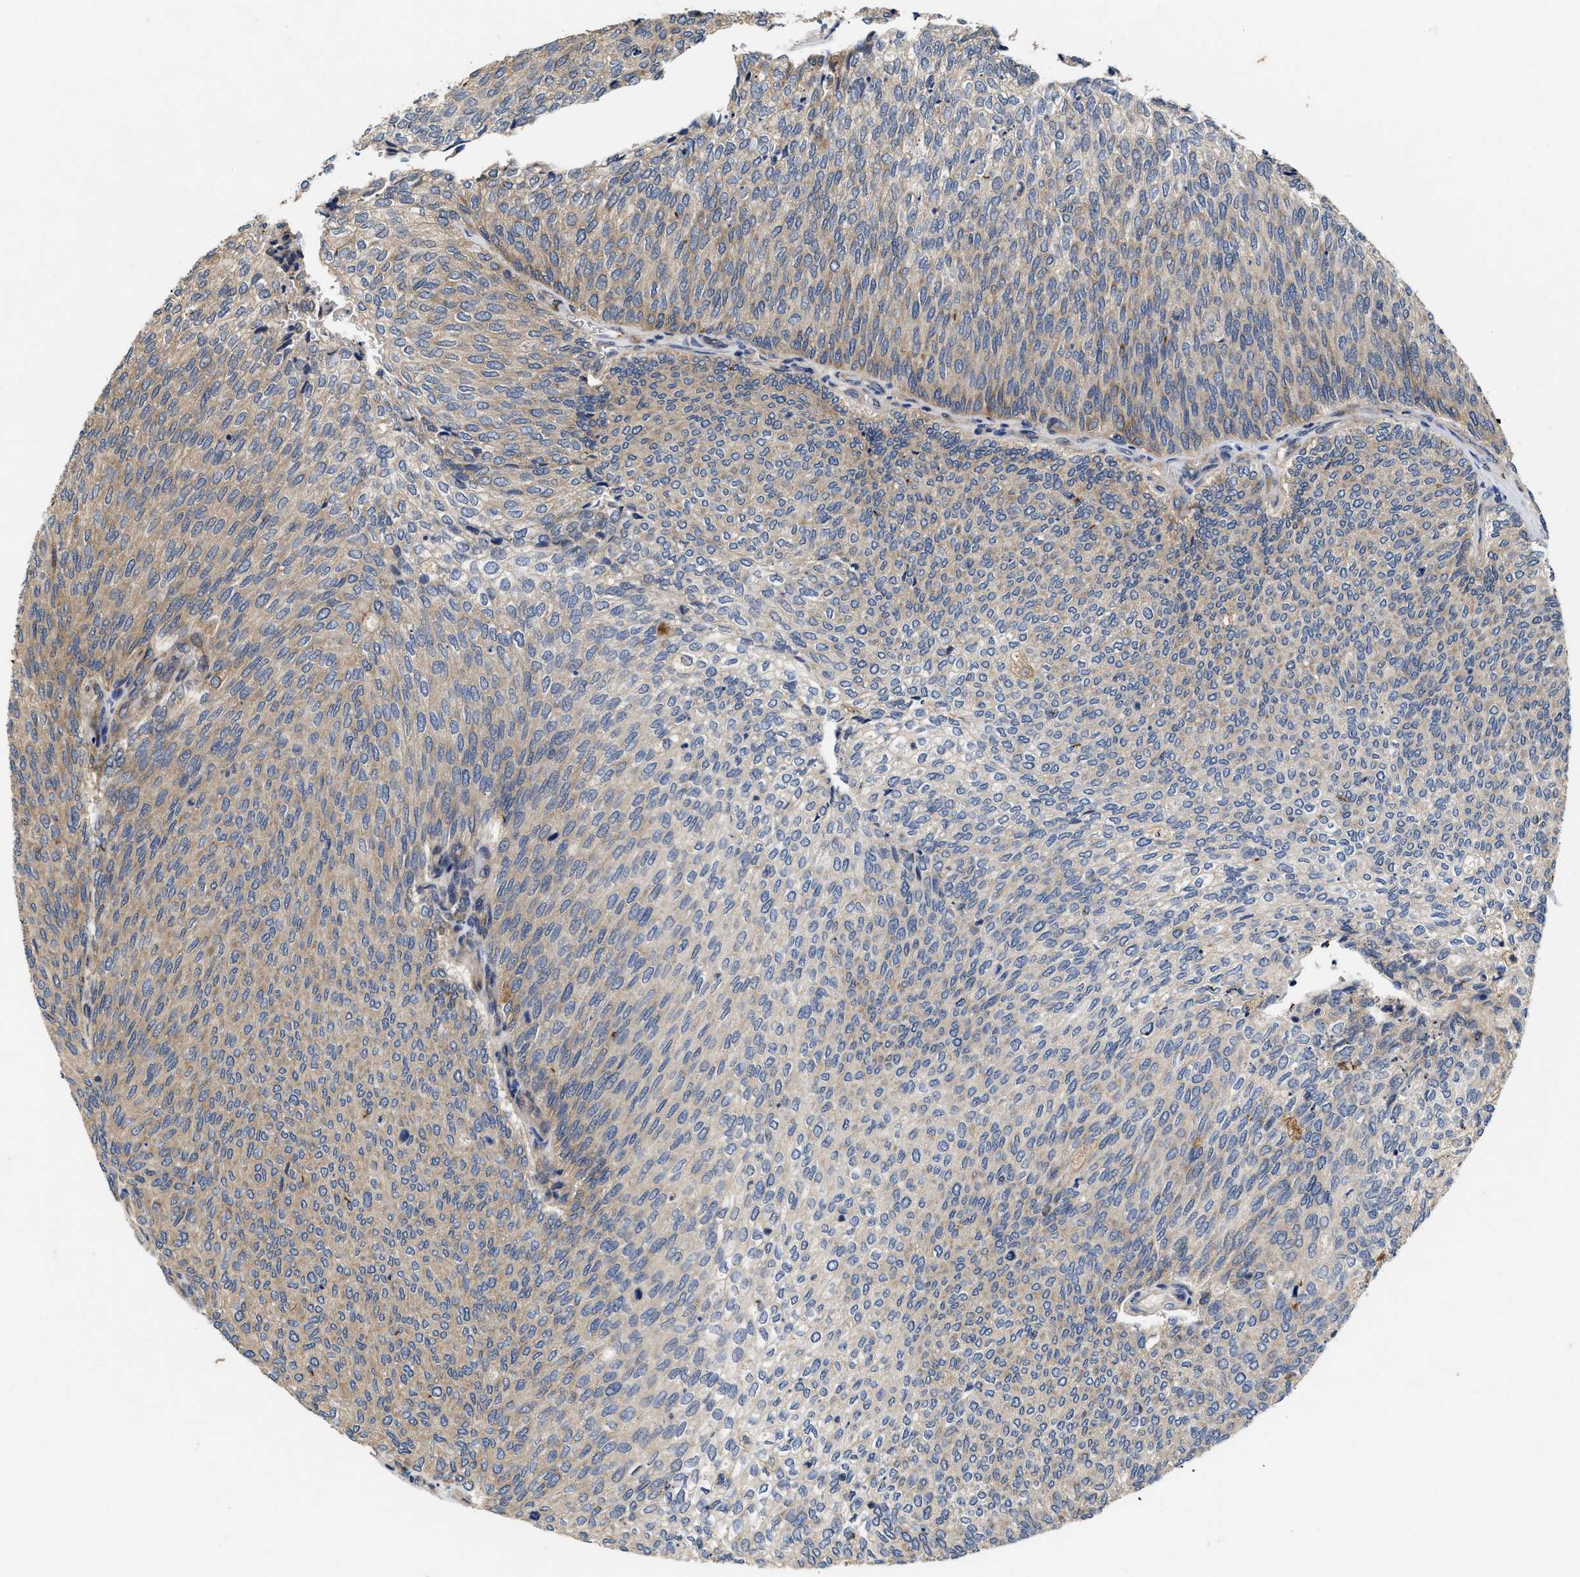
{"staining": {"intensity": "weak", "quantity": "25%-75%", "location": "cytoplasmic/membranous"}, "tissue": "urothelial cancer", "cell_type": "Tumor cells", "image_type": "cancer", "snomed": [{"axis": "morphology", "description": "Urothelial carcinoma, Low grade"}, {"axis": "topography", "description": "Urinary bladder"}], "caption": "A histopathology image of low-grade urothelial carcinoma stained for a protein displays weak cytoplasmic/membranous brown staining in tumor cells.", "gene": "EFNA4", "patient": {"sex": "female", "age": 79}}